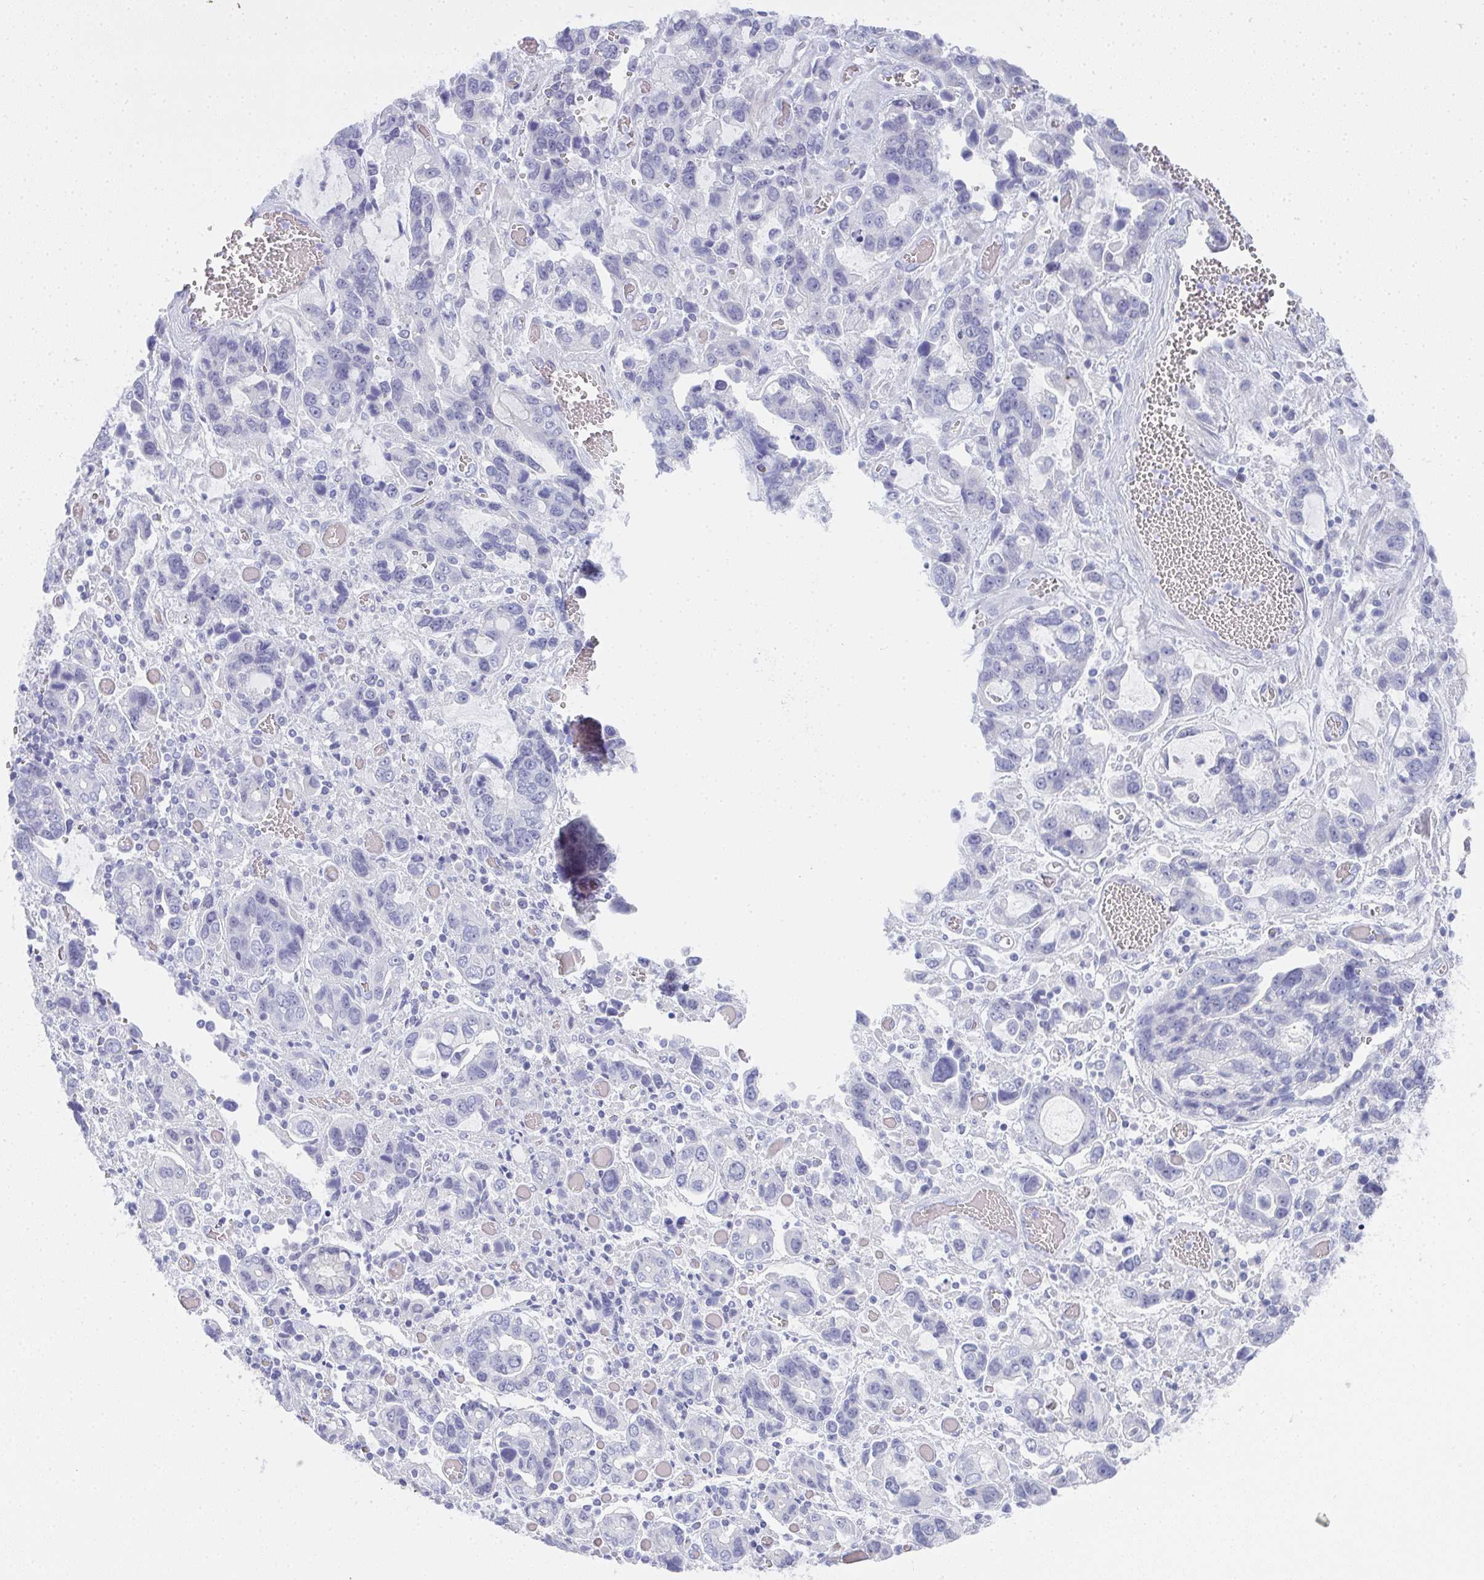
{"staining": {"intensity": "negative", "quantity": "none", "location": "none"}, "tissue": "stomach cancer", "cell_type": "Tumor cells", "image_type": "cancer", "snomed": [{"axis": "morphology", "description": "Adenocarcinoma, NOS"}, {"axis": "topography", "description": "Stomach, upper"}], "caption": "This is an immunohistochemistry photomicrograph of stomach adenocarcinoma. There is no expression in tumor cells.", "gene": "SLC36A2", "patient": {"sex": "female", "age": 81}}